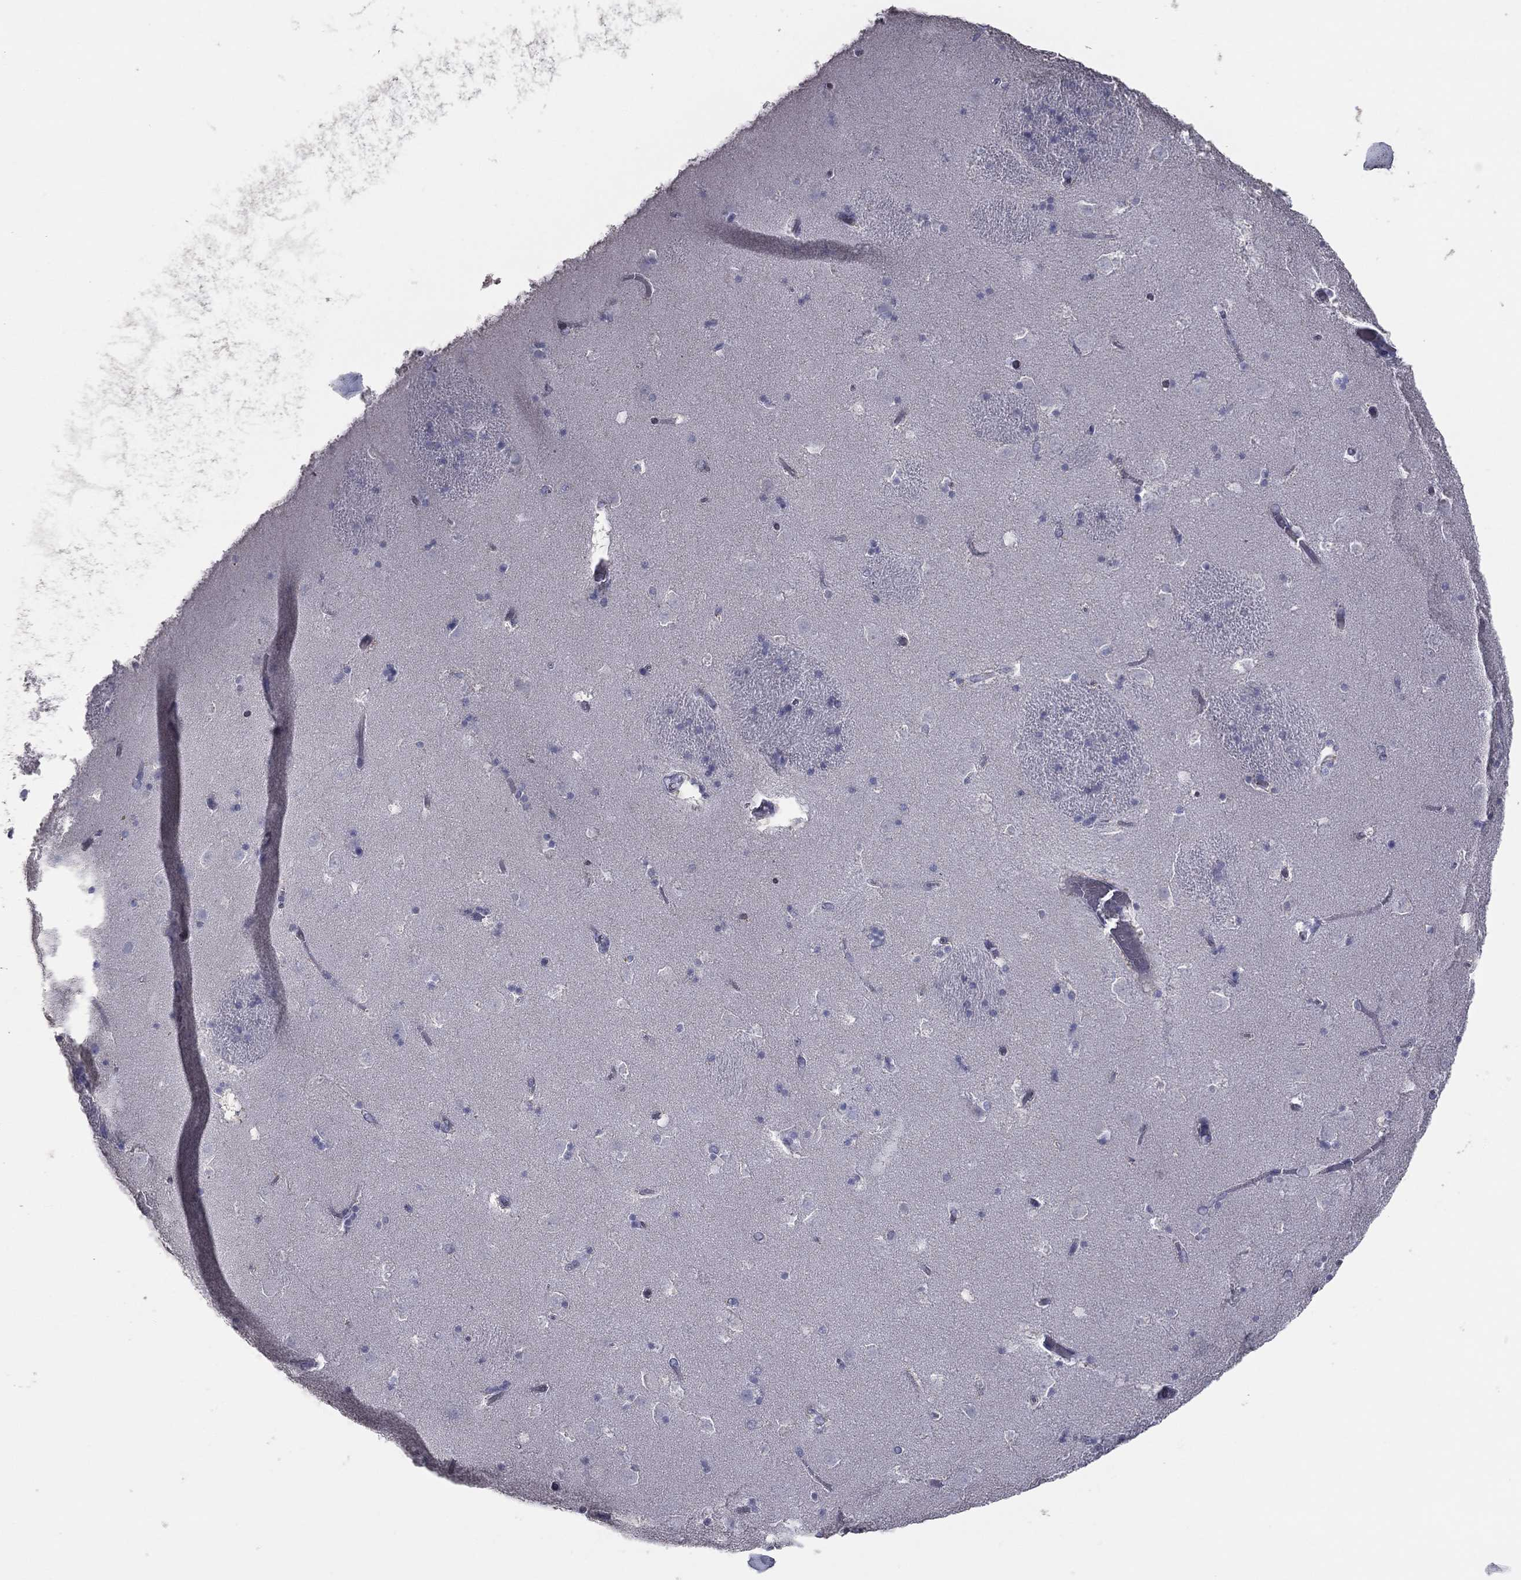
{"staining": {"intensity": "negative", "quantity": "none", "location": "none"}, "tissue": "caudate", "cell_type": "Glial cells", "image_type": "normal", "snomed": [{"axis": "morphology", "description": "Normal tissue, NOS"}, {"axis": "topography", "description": "Lateral ventricle wall"}], "caption": "This histopathology image is of normal caudate stained with immunohistochemistry (IHC) to label a protein in brown with the nuclei are counter-stained blue. There is no expression in glial cells. Brightfield microscopy of immunohistochemistry stained with DAB (3,3'-diaminobenzidine) (brown) and hematoxylin (blue), captured at high magnification.", "gene": "ESX1", "patient": {"sex": "female", "age": 42}}